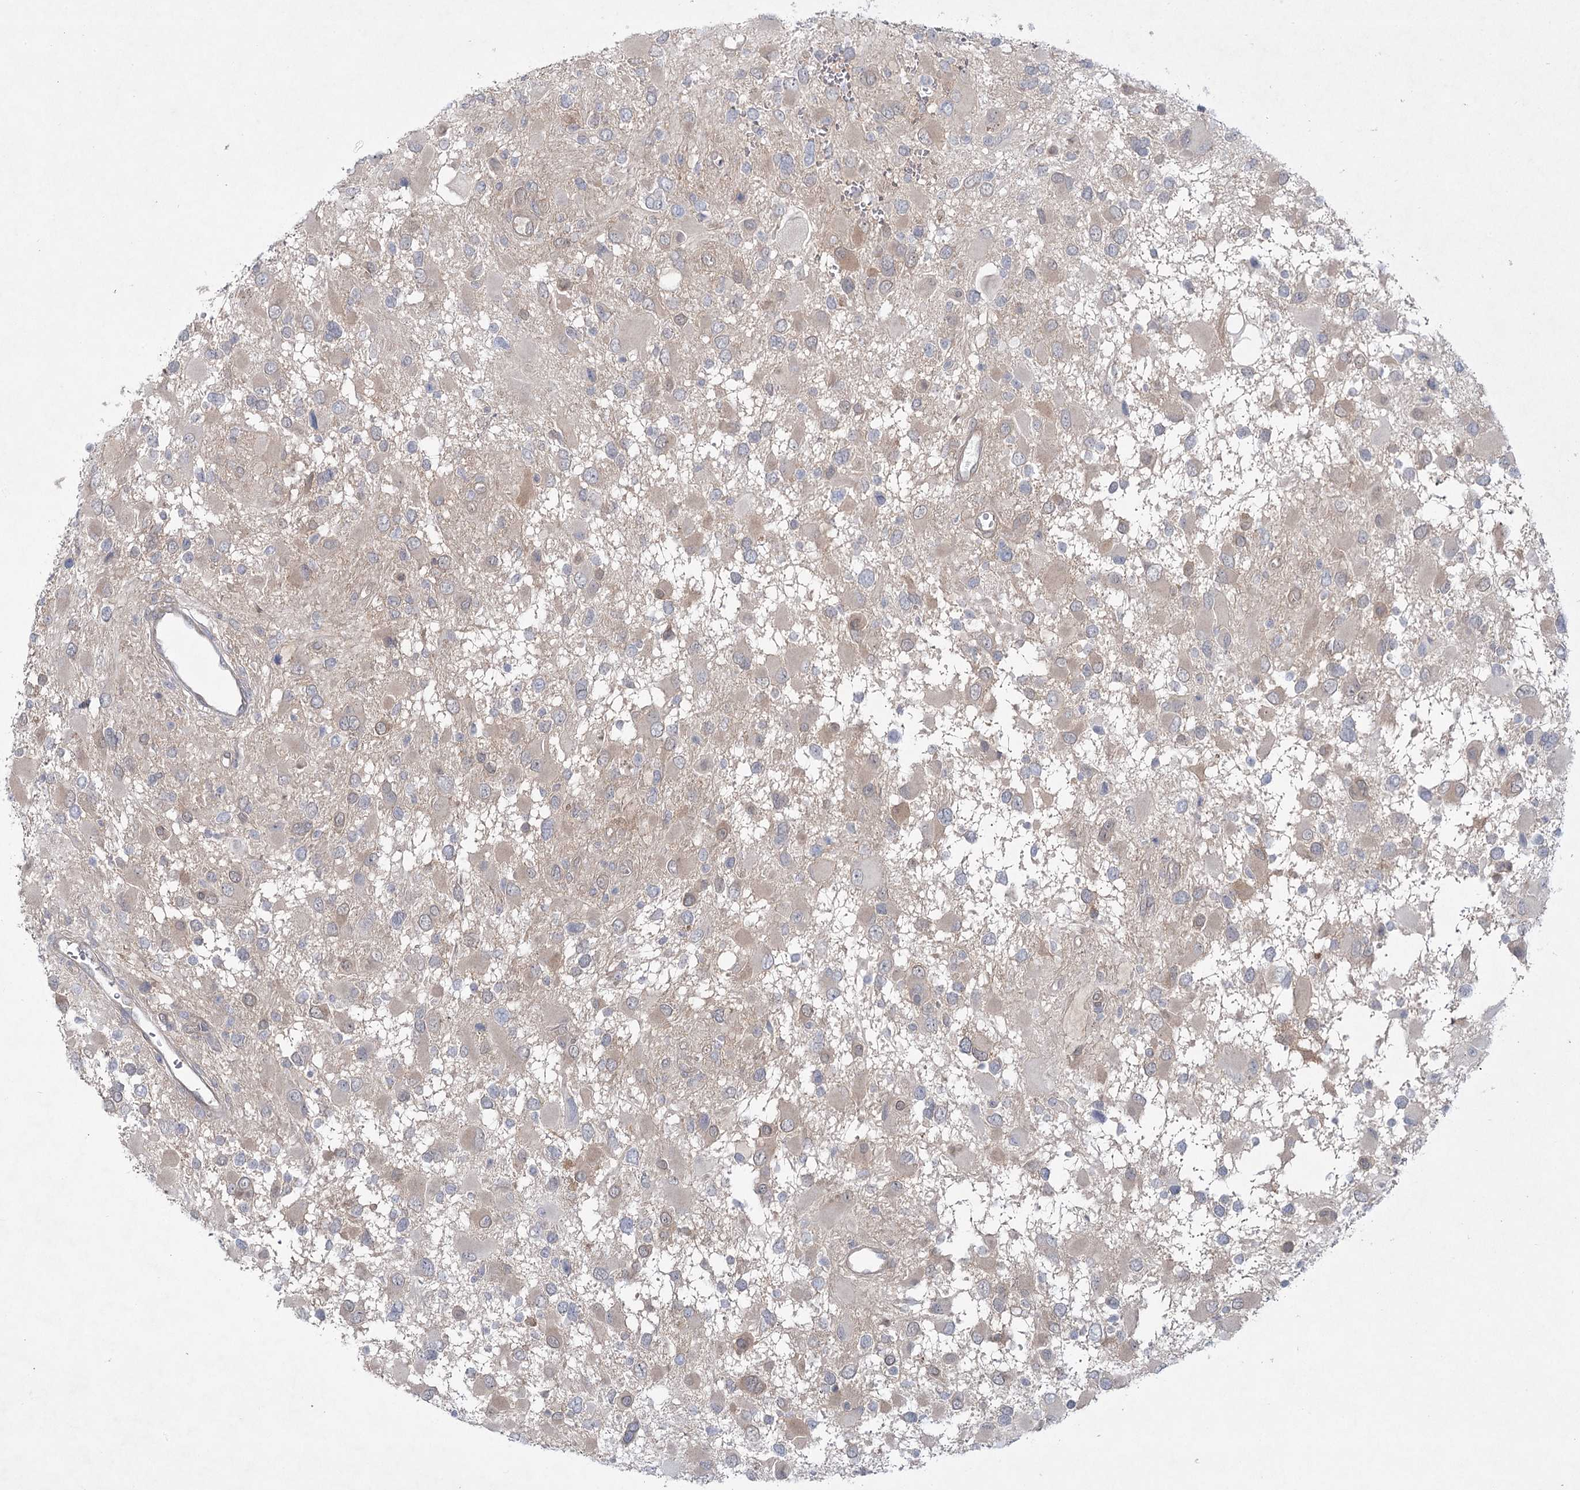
{"staining": {"intensity": "weak", "quantity": "<25%", "location": "cytoplasmic/membranous"}, "tissue": "glioma", "cell_type": "Tumor cells", "image_type": "cancer", "snomed": [{"axis": "morphology", "description": "Glioma, malignant, High grade"}, {"axis": "topography", "description": "Brain"}], "caption": "Tumor cells are negative for brown protein staining in glioma. (Brightfield microscopy of DAB immunohistochemistry (IHC) at high magnification).", "gene": "AAMDC", "patient": {"sex": "male", "age": 53}}